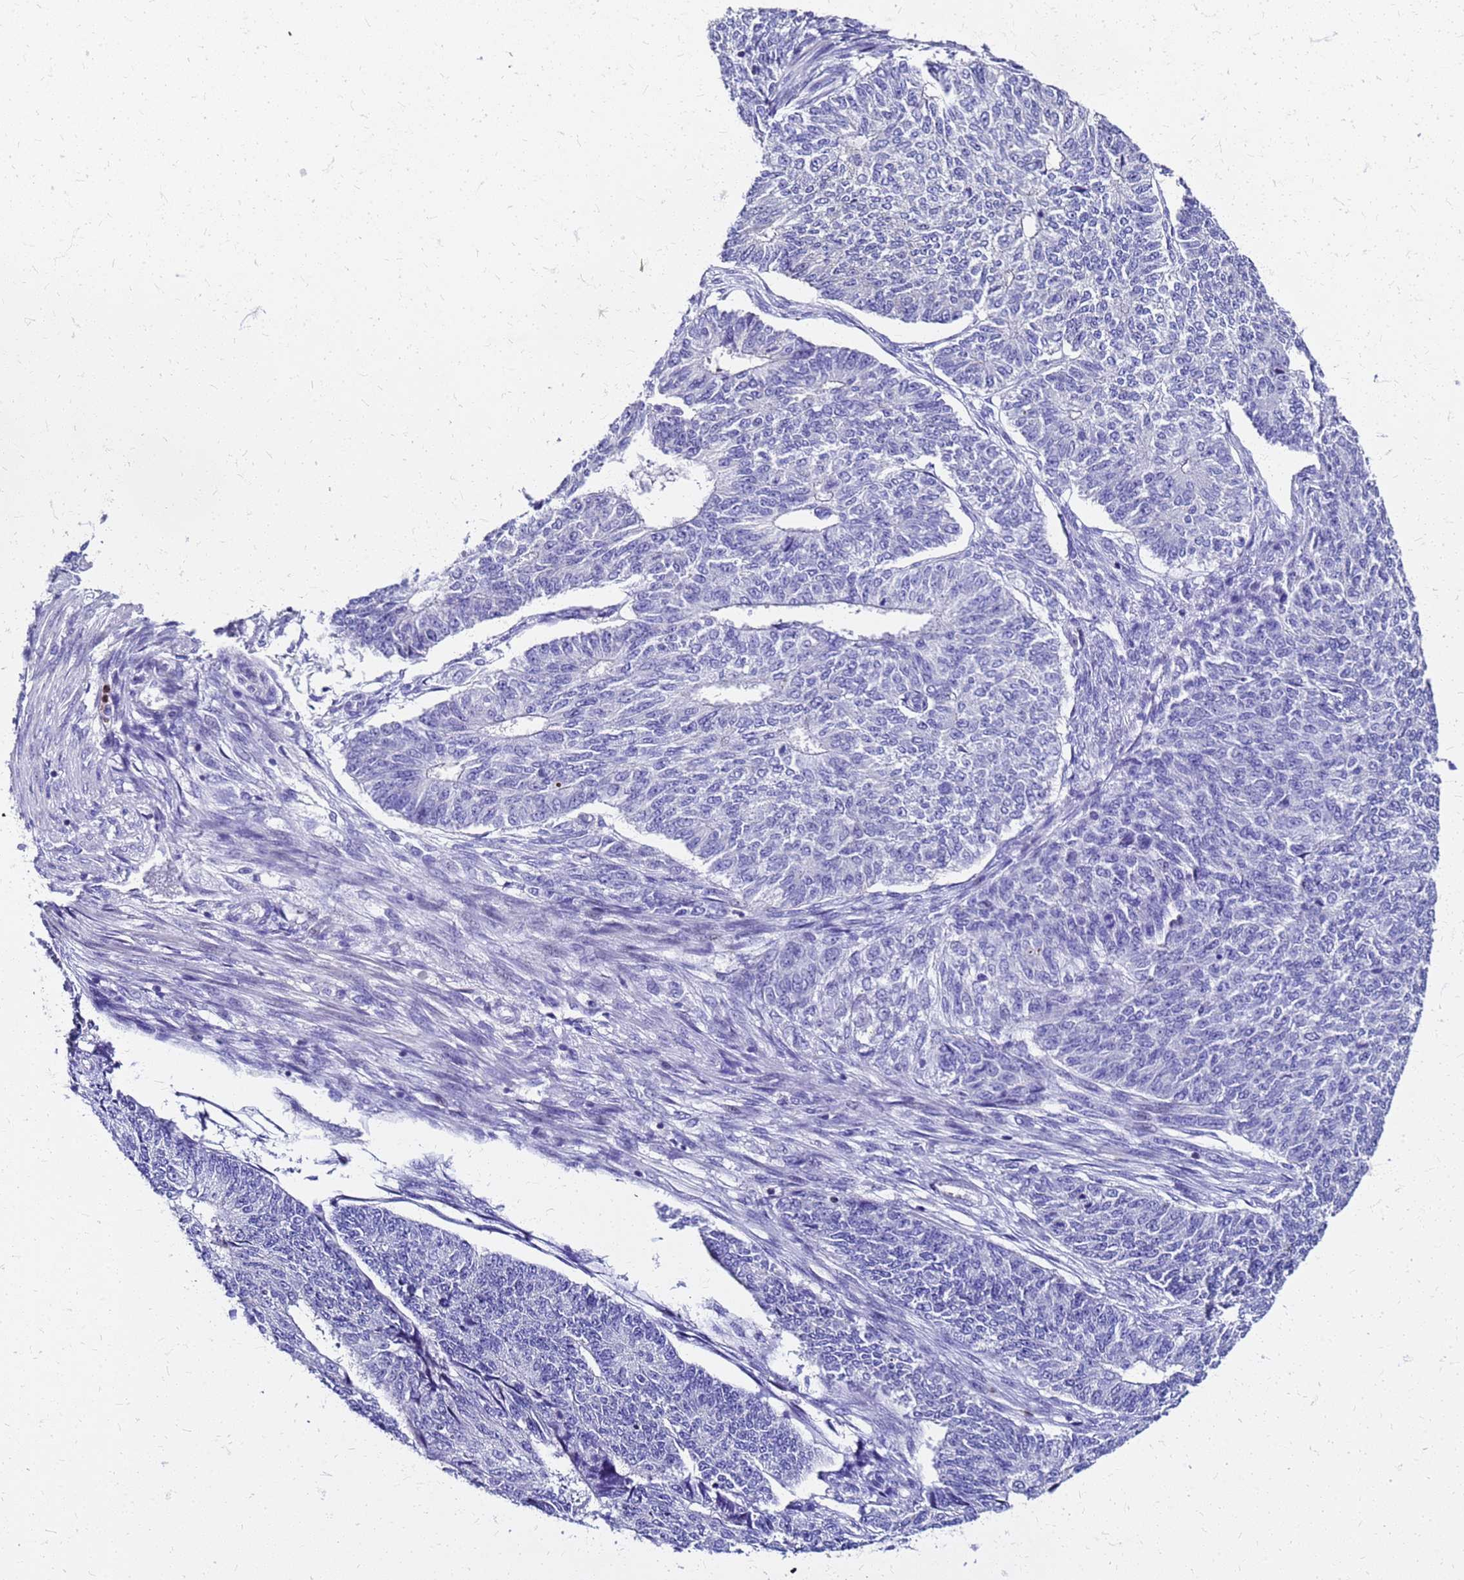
{"staining": {"intensity": "negative", "quantity": "none", "location": "none"}, "tissue": "endometrial cancer", "cell_type": "Tumor cells", "image_type": "cancer", "snomed": [{"axis": "morphology", "description": "Adenocarcinoma, NOS"}, {"axis": "topography", "description": "Endometrium"}], "caption": "Tumor cells show no significant protein expression in endometrial cancer.", "gene": "SMIM21", "patient": {"sex": "female", "age": 32}}